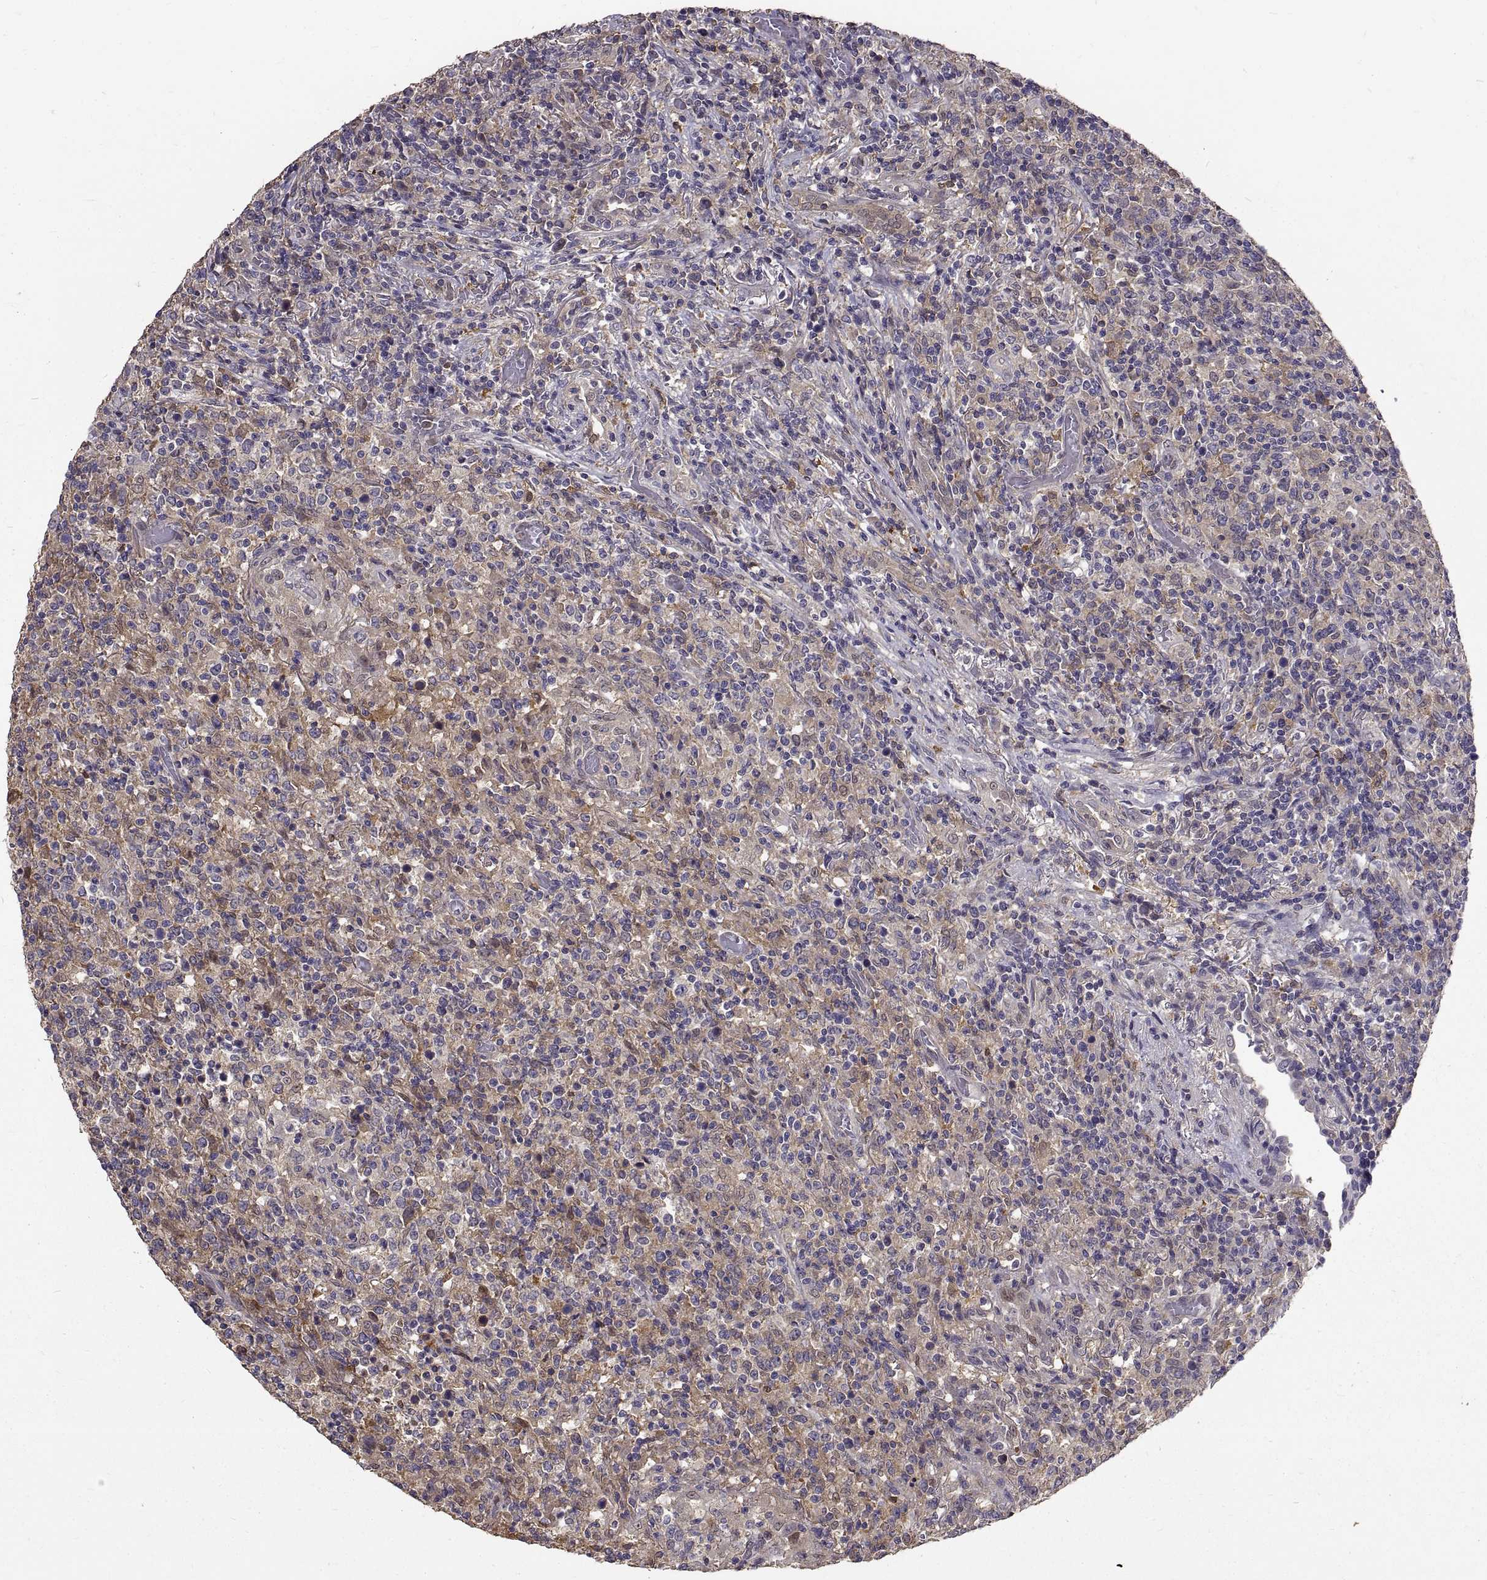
{"staining": {"intensity": "weak", "quantity": "<25%", "location": "cytoplasmic/membranous"}, "tissue": "lymphoma", "cell_type": "Tumor cells", "image_type": "cancer", "snomed": [{"axis": "morphology", "description": "Malignant lymphoma, non-Hodgkin's type, High grade"}, {"axis": "topography", "description": "Lung"}], "caption": "There is no significant staining in tumor cells of malignant lymphoma, non-Hodgkin's type (high-grade). Brightfield microscopy of IHC stained with DAB (3,3'-diaminobenzidine) (brown) and hematoxylin (blue), captured at high magnification.", "gene": "PEA15", "patient": {"sex": "male", "age": 79}}